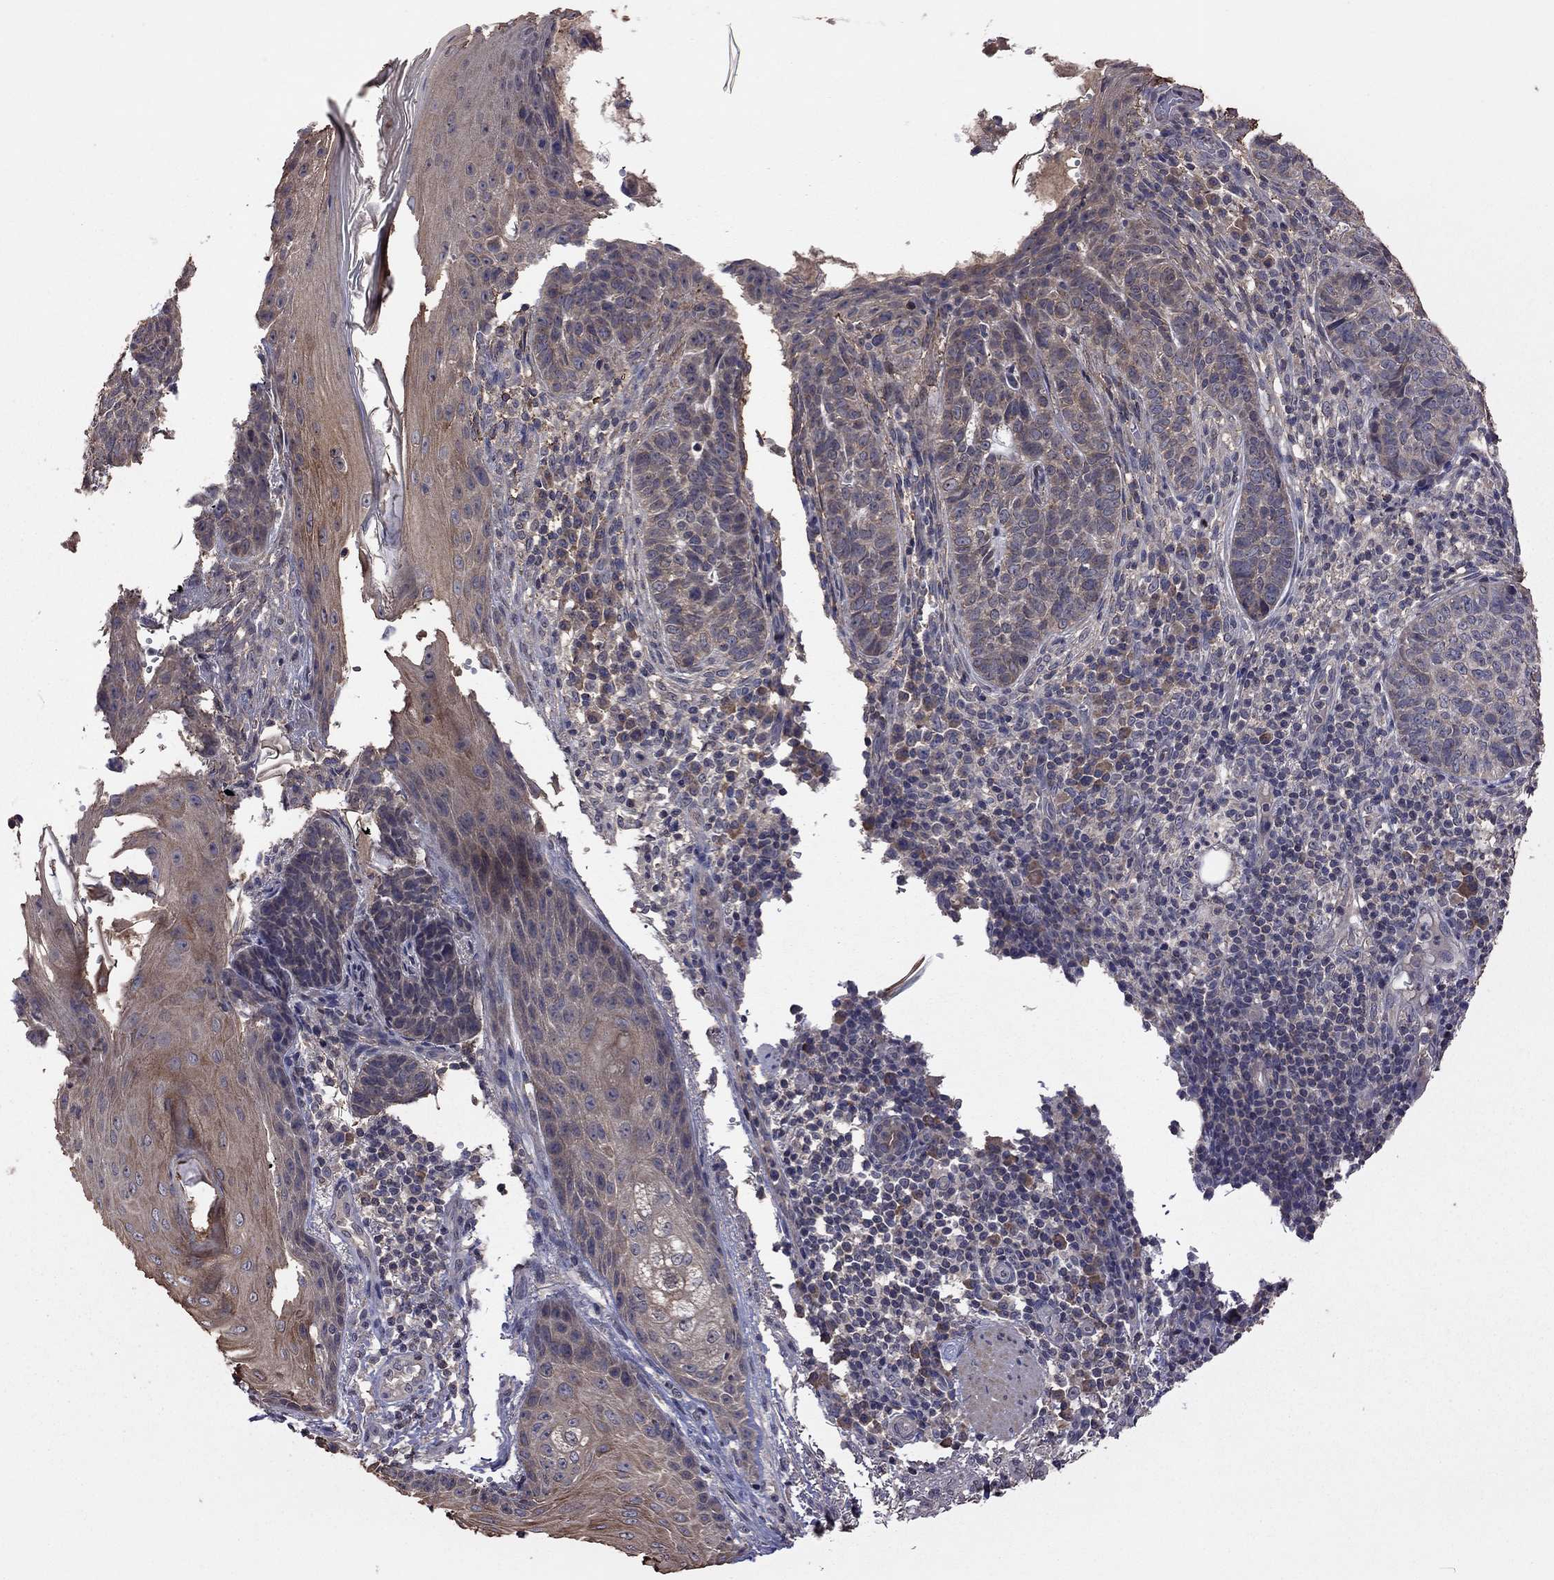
{"staining": {"intensity": "moderate", "quantity": "25%-75%", "location": "cytoplasmic/membranous"}, "tissue": "skin cancer", "cell_type": "Tumor cells", "image_type": "cancer", "snomed": [{"axis": "morphology", "description": "Basal cell carcinoma"}, {"axis": "topography", "description": "Skin"}], "caption": "Immunohistochemical staining of skin cancer demonstrates moderate cytoplasmic/membranous protein positivity in approximately 25%-75% of tumor cells. (brown staining indicates protein expression, while blue staining denotes nuclei).", "gene": "TSNARE1", "patient": {"sex": "female", "age": 69}}